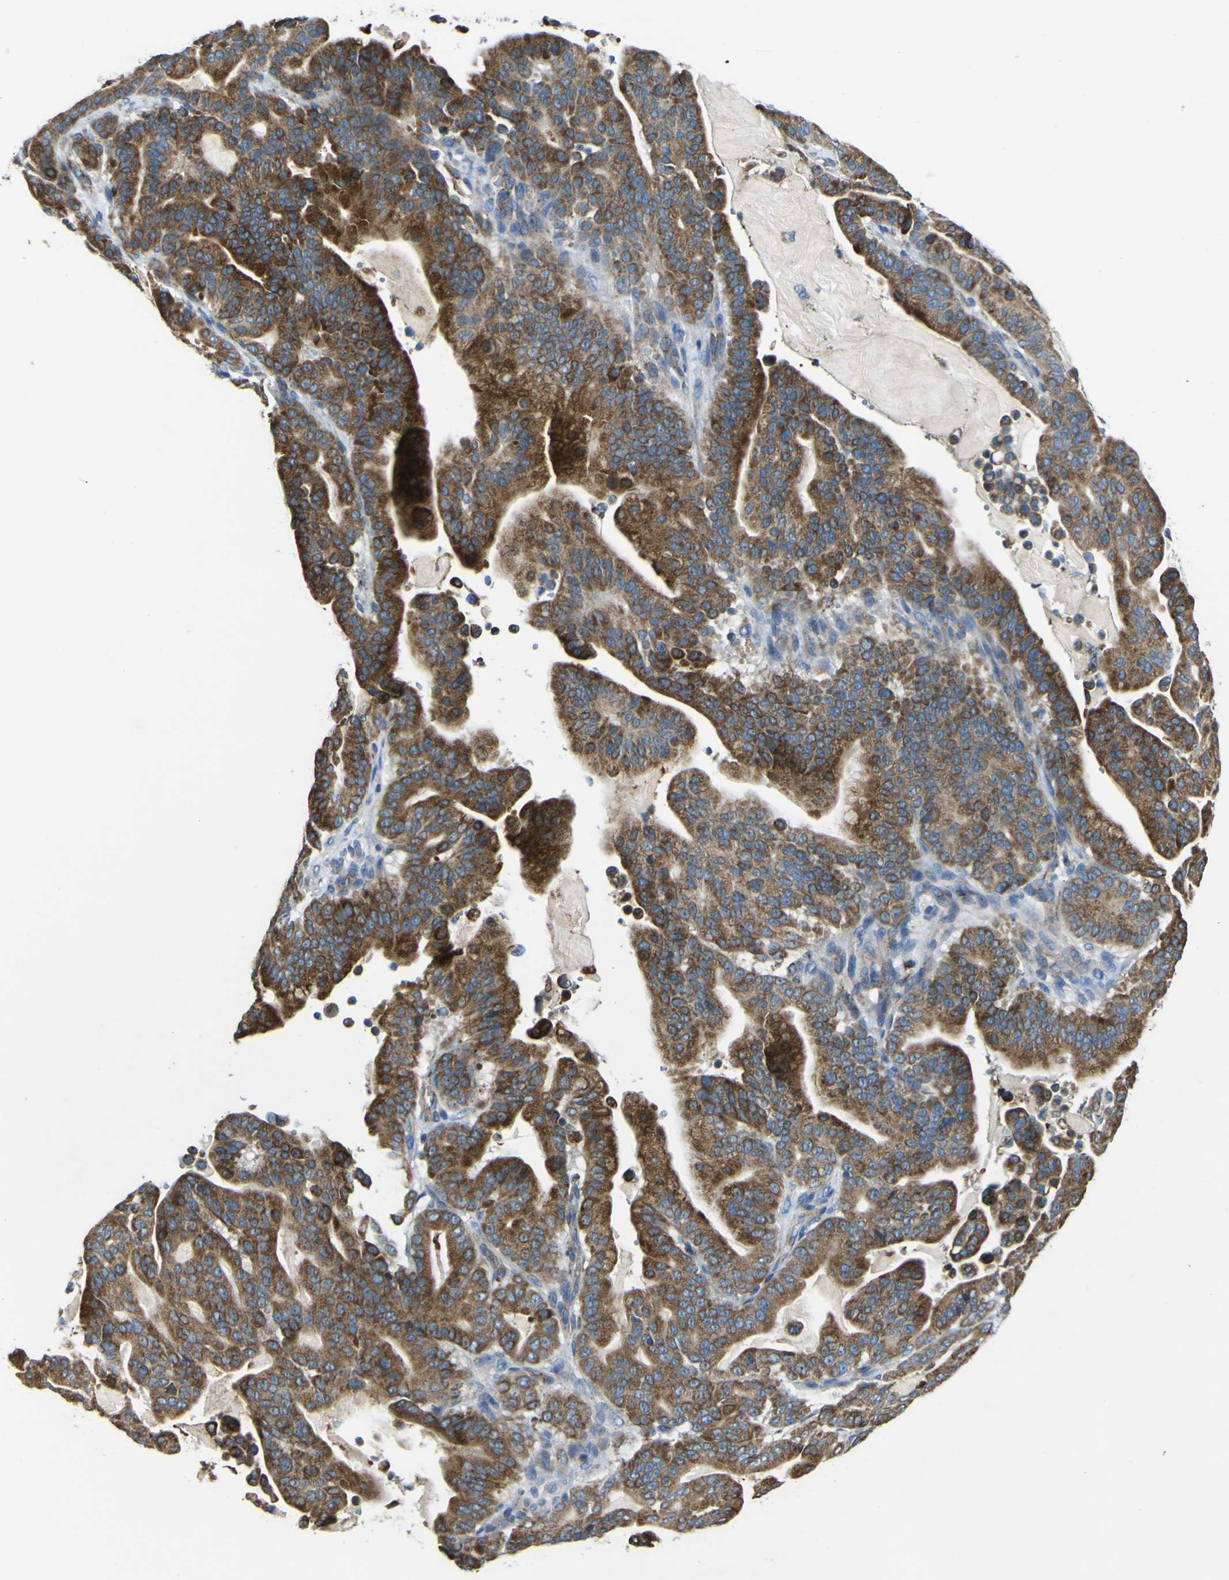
{"staining": {"intensity": "moderate", "quantity": ">75%", "location": "cytoplasmic/membranous"}, "tissue": "pancreatic cancer", "cell_type": "Tumor cells", "image_type": "cancer", "snomed": [{"axis": "morphology", "description": "Adenocarcinoma, NOS"}, {"axis": "topography", "description": "Pancreas"}], "caption": "Protein staining of pancreatic adenocarcinoma tissue shows moderate cytoplasmic/membranous positivity in about >75% of tumor cells.", "gene": "ALDH18A1", "patient": {"sex": "male", "age": 63}}